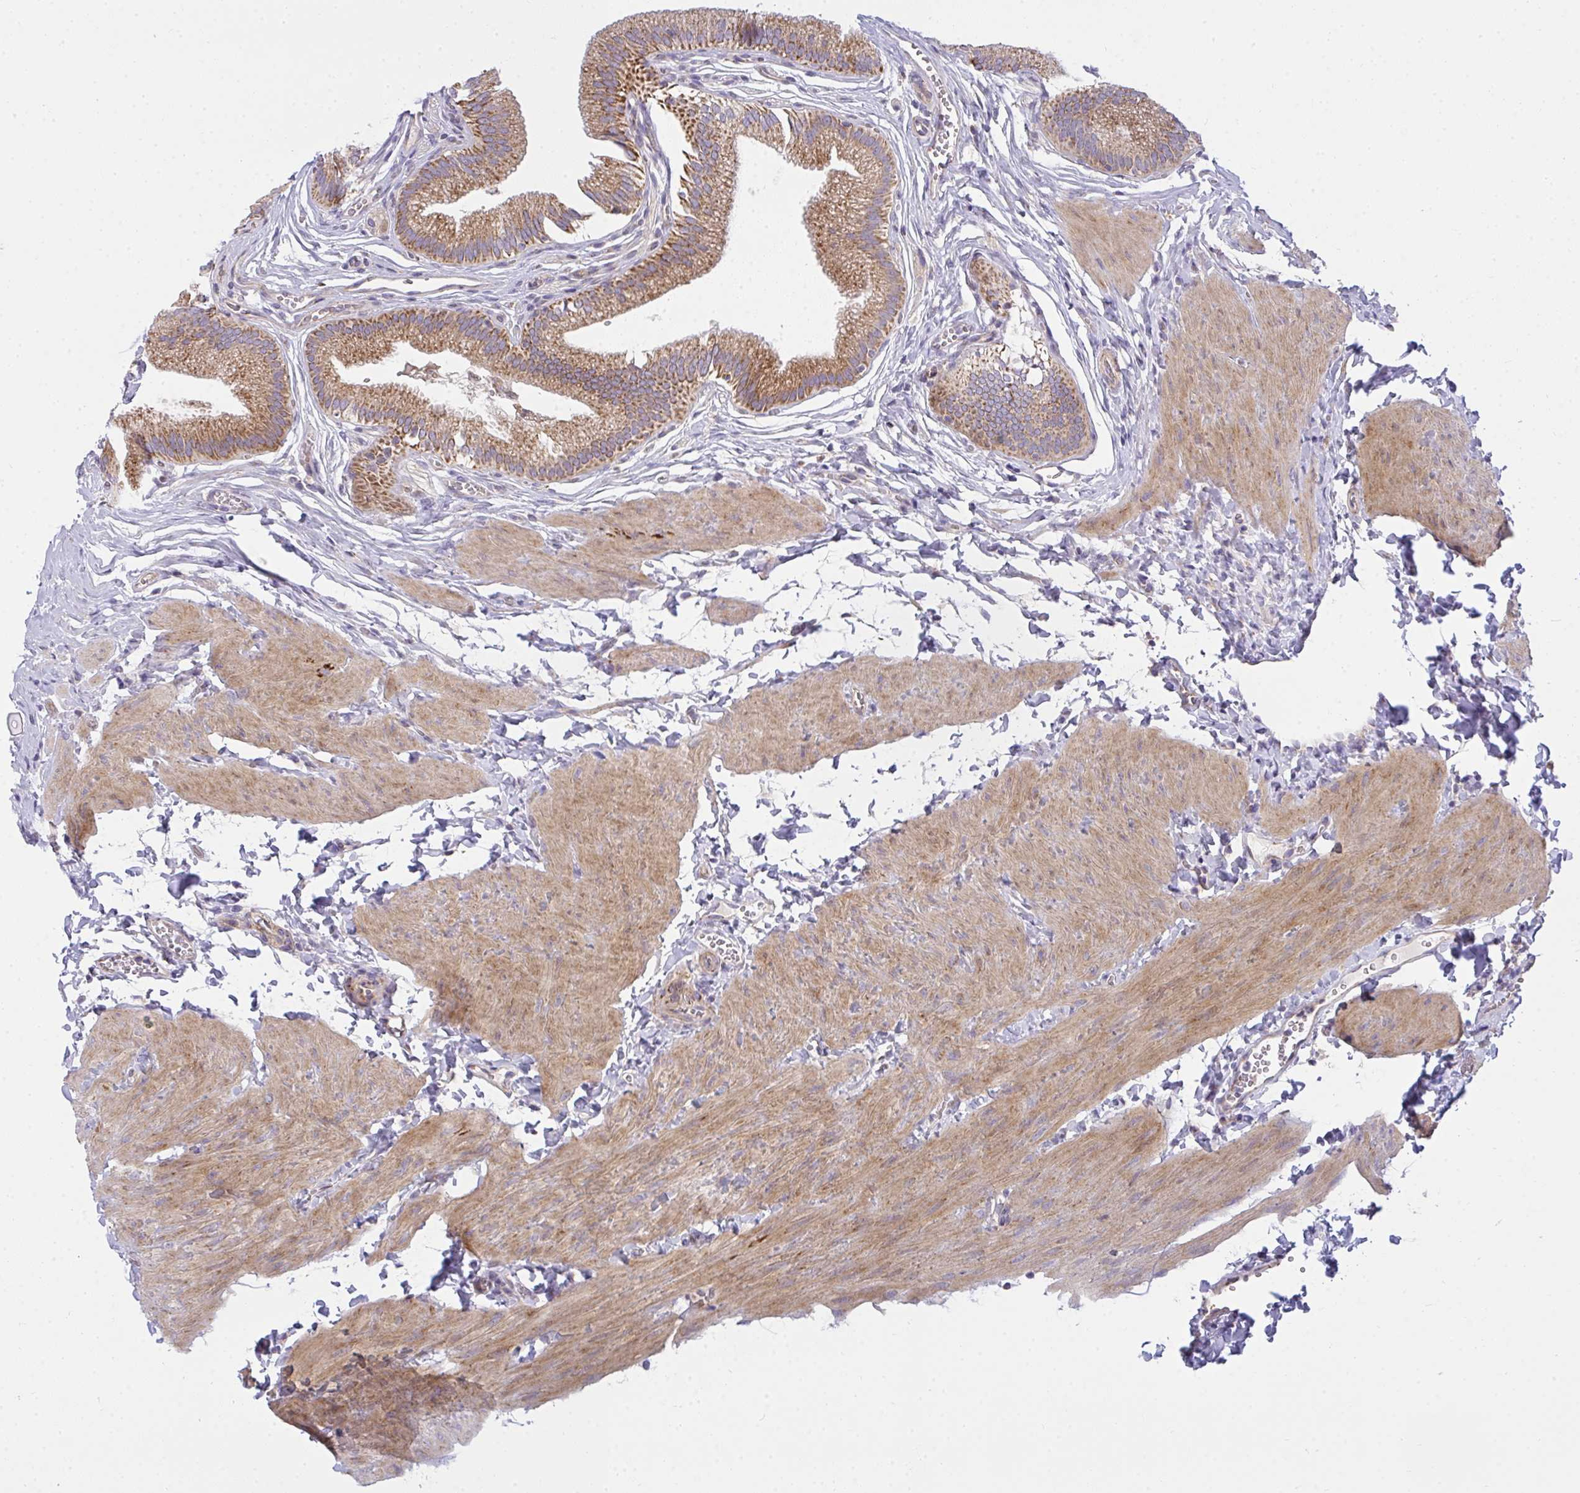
{"staining": {"intensity": "strong", "quantity": ">75%", "location": "cytoplasmic/membranous"}, "tissue": "gallbladder", "cell_type": "Glandular cells", "image_type": "normal", "snomed": [{"axis": "morphology", "description": "Normal tissue, NOS"}, {"axis": "topography", "description": "Gallbladder"}, {"axis": "topography", "description": "Peripheral nerve tissue"}], "caption": "Brown immunohistochemical staining in benign gallbladder reveals strong cytoplasmic/membranous staining in about >75% of glandular cells.", "gene": "SRRM4", "patient": {"sex": "male", "age": 17}}